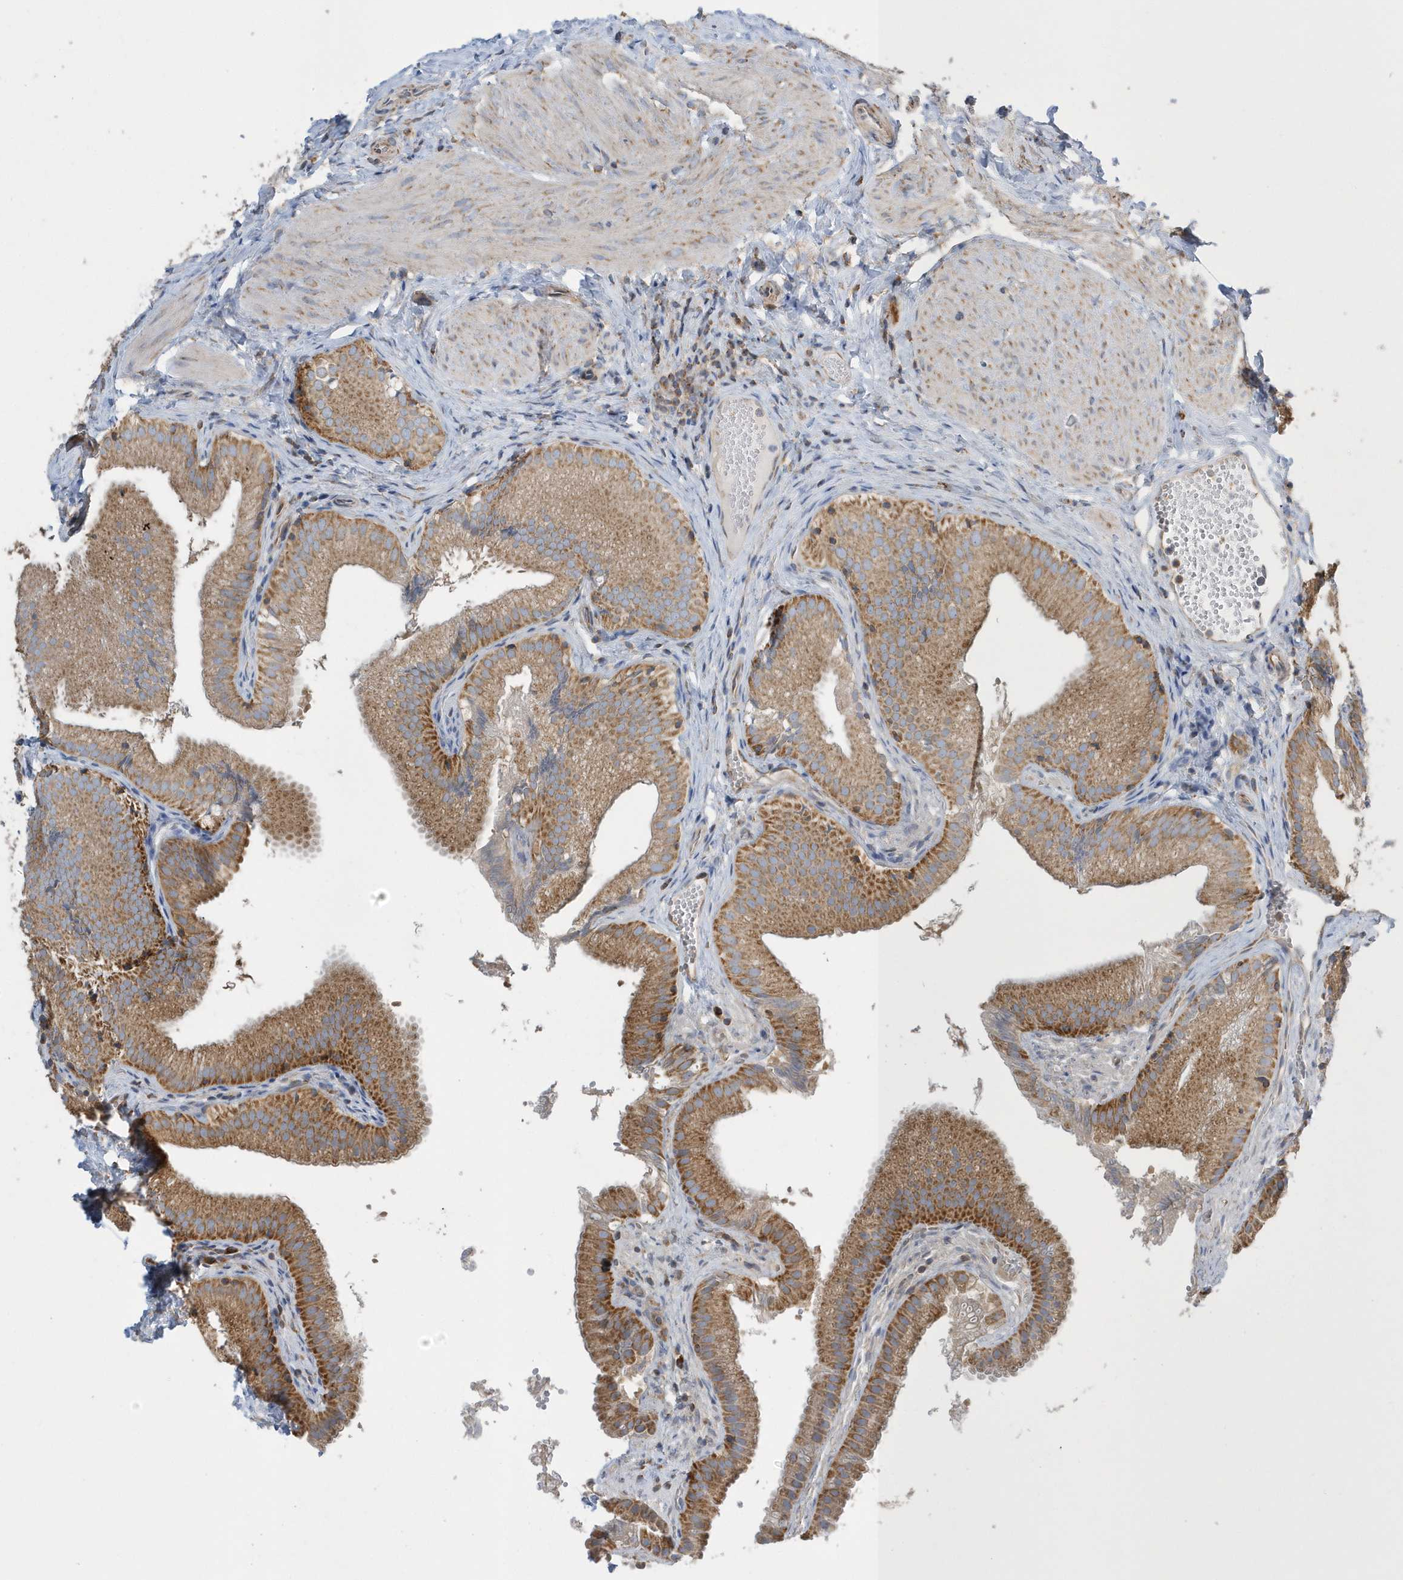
{"staining": {"intensity": "strong", "quantity": ">75%", "location": "cytoplasmic/membranous"}, "tissue": "gallbladder", "cell_type": "Glandular cells", "image_type": "normal", "snomed": [{"axis": "morphology", "description": "Normal tissue, NOS"}, {"axis": "topography", "description": "Gallbladder"}], "caption": "Immunohistochemistry (IHC) (DAB (3,3'-diaminobenzidine)) staining of unremarkable gallbladder reveals strong cytoplasmic/membranous protein expression in approximately >75% of glandular cells.", "gene": "SPATA5", "patient": {"sex": "female", "age": 30}}